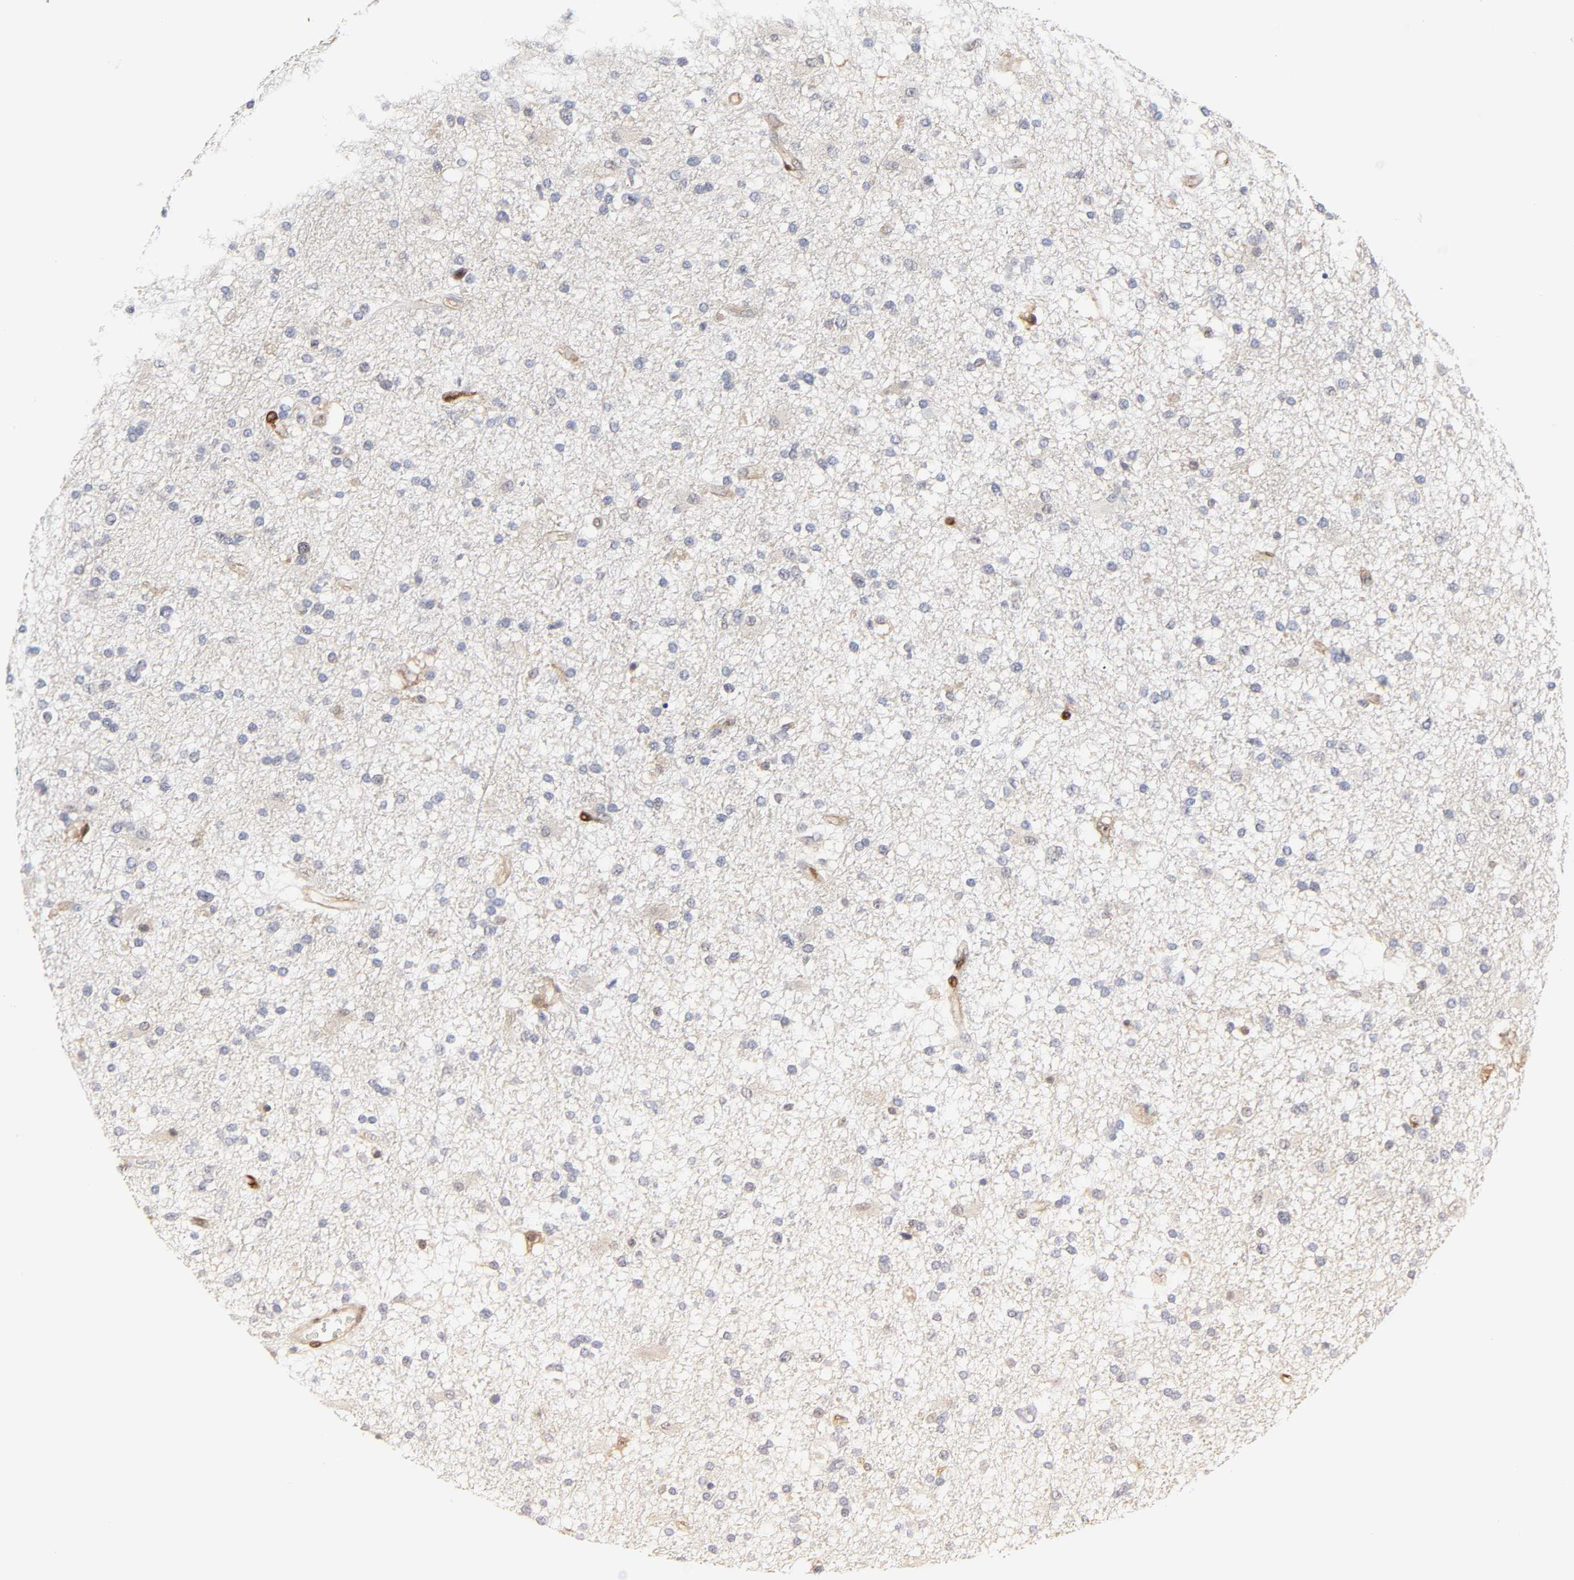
{"staining": {"intensity": "negative", "quantity": "none", "location": "none"}, "tissue": "glioma", "cell_type": "Tumor cells", "image_type": "cancer", "snomed": [{"axis": "morphology", "description": "Glioma, malignant, High grade"}, {"axis": "topography", "description": "Brain"}], "caption": "This is a photomicrograph of immunohistochemistry staining of malignant high-grade glioma, which shows no staining in tumor cells.", "gene": "PTEN", "patient": {"sex": "male", "age": 33}}